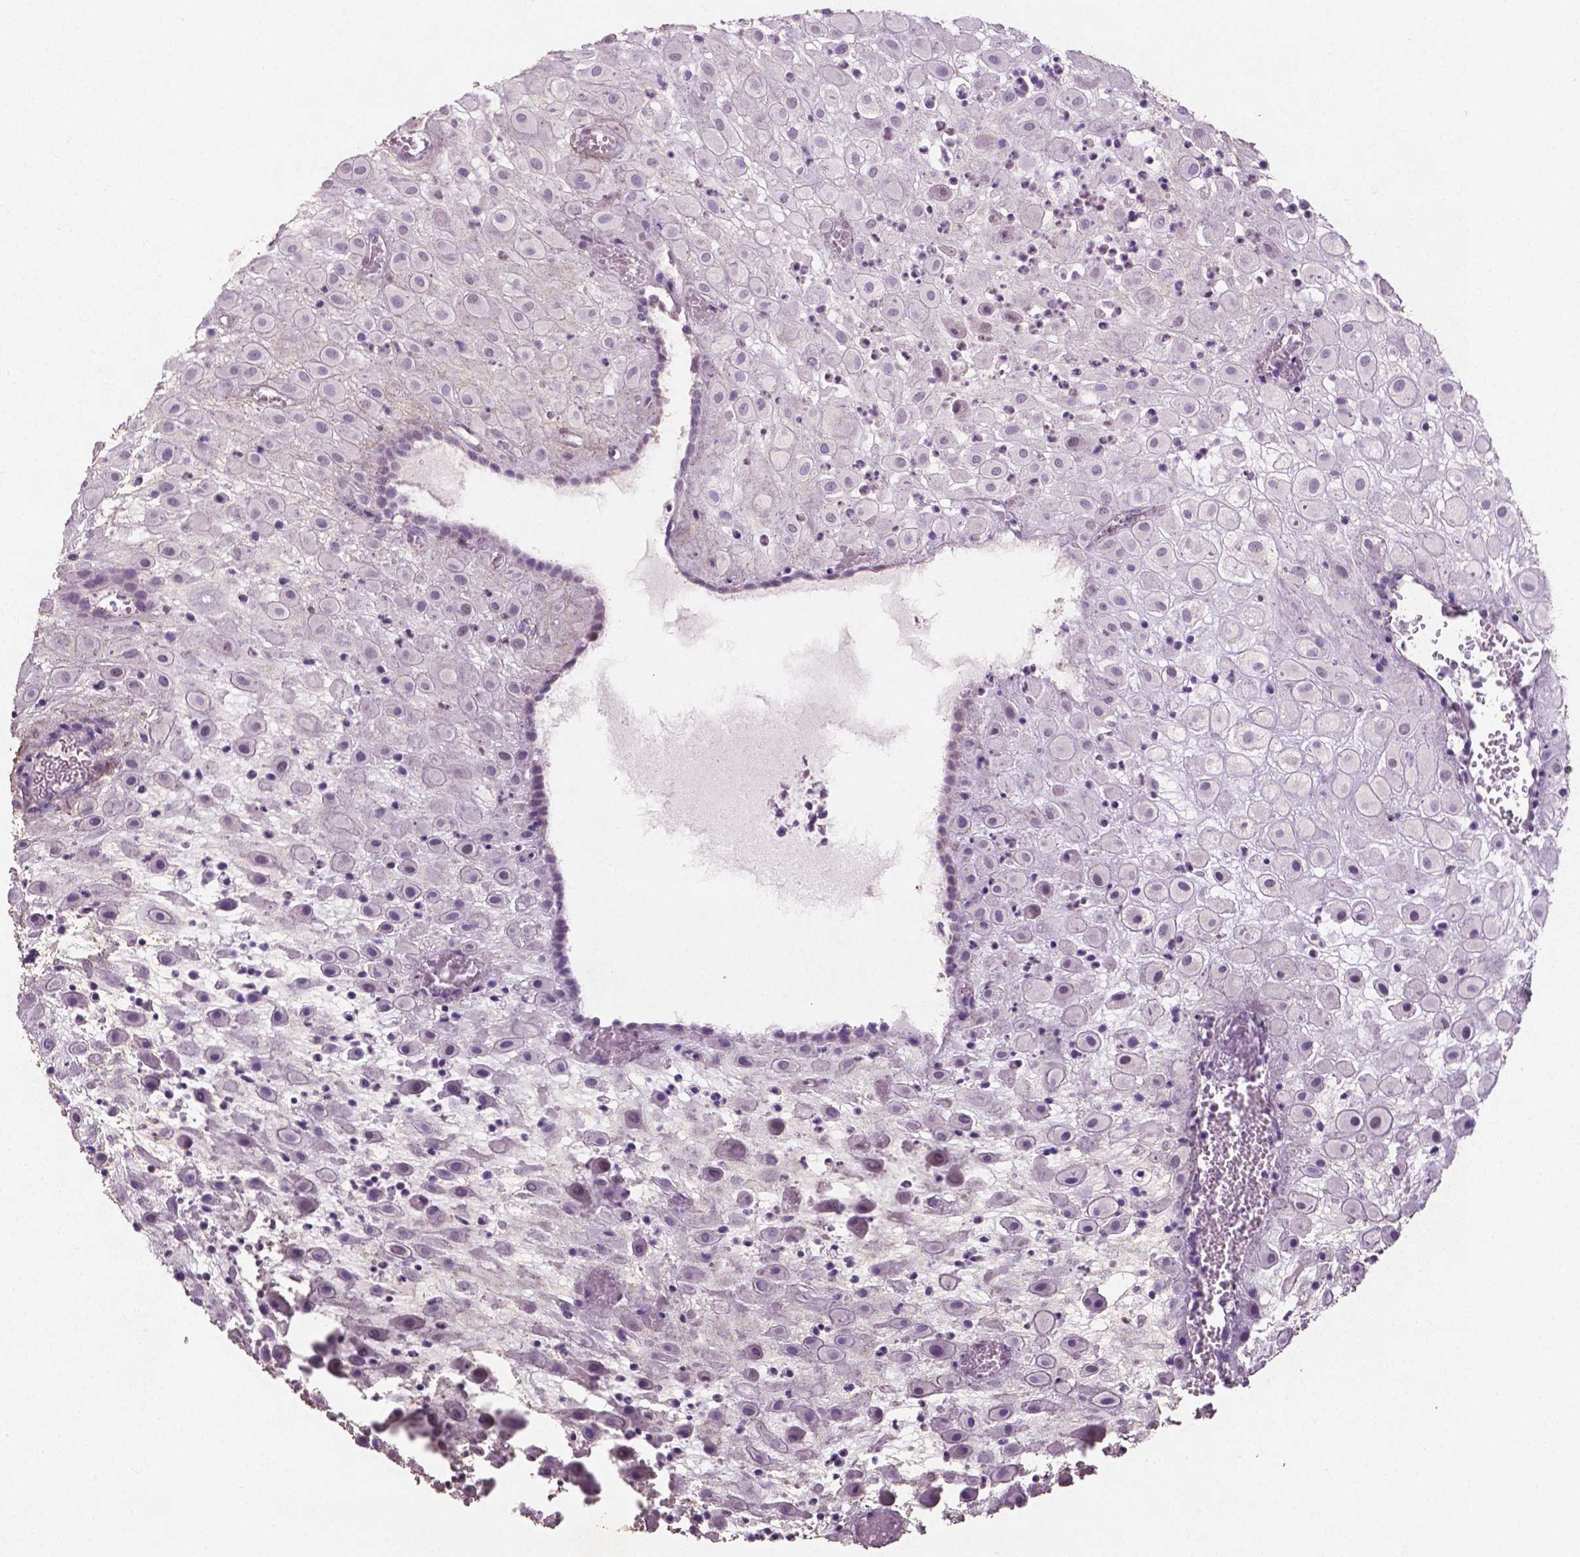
{"staining": {"intensity": "negative", "quantity": "none", "location": "none"}, "tissue": "placenta", "cell_type": "Decidual cells", "image_type": "normal", "snomed": [{"axis": "morphology", "description": "Normal tissue, NOS"}, {"axis": "topography", "description": "Placenta"}], "caption": "This is a micrograph of IHC staining of benign placenta, which shows no expression in decidual cells. (IHC, brightfield microscopy, high magnification).", "gene": "DLG2", "patient": {"sex": "female", "age": 24}}